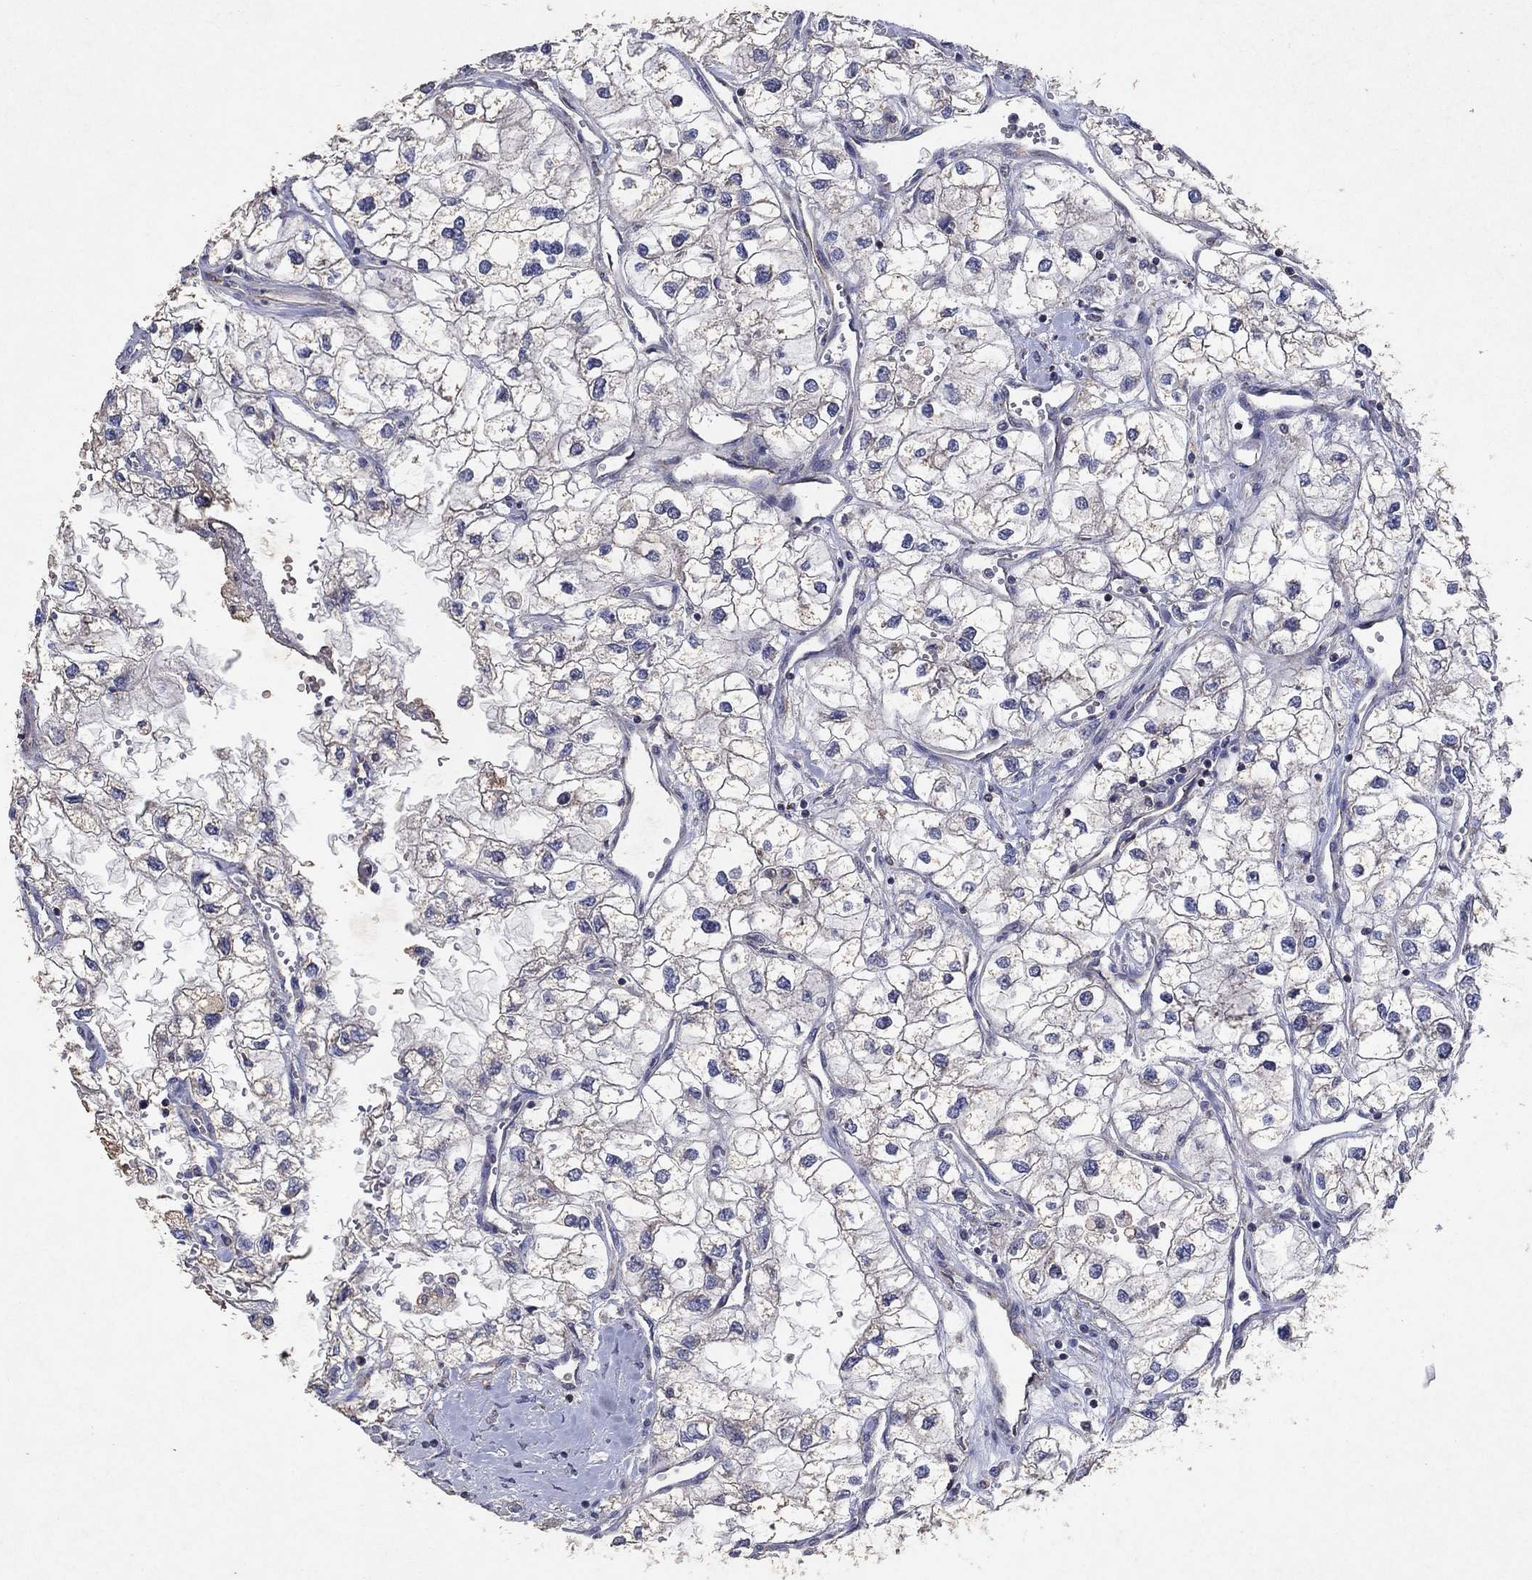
{"staining": {"intensity": "negative", "quantity": "none", "location": "none"}, "tissue": "renal cancer", "cell_type": "Tumor cells", "image_type": "cancer", "snomed": [{"axis": "morphology", "description": "Adenocarcinoma, NOS"}, {"axis": "topography", "description": "Kidney"}], "caption": "A photomicrograph of renal cancer (adenocarcinoma) stained for a protein displays no brown staining in tumor cells. (DAB IHC with hematoxylin counter stain).", "gene": "FRG1", "patient": {"sex": "male", "age": 59}}